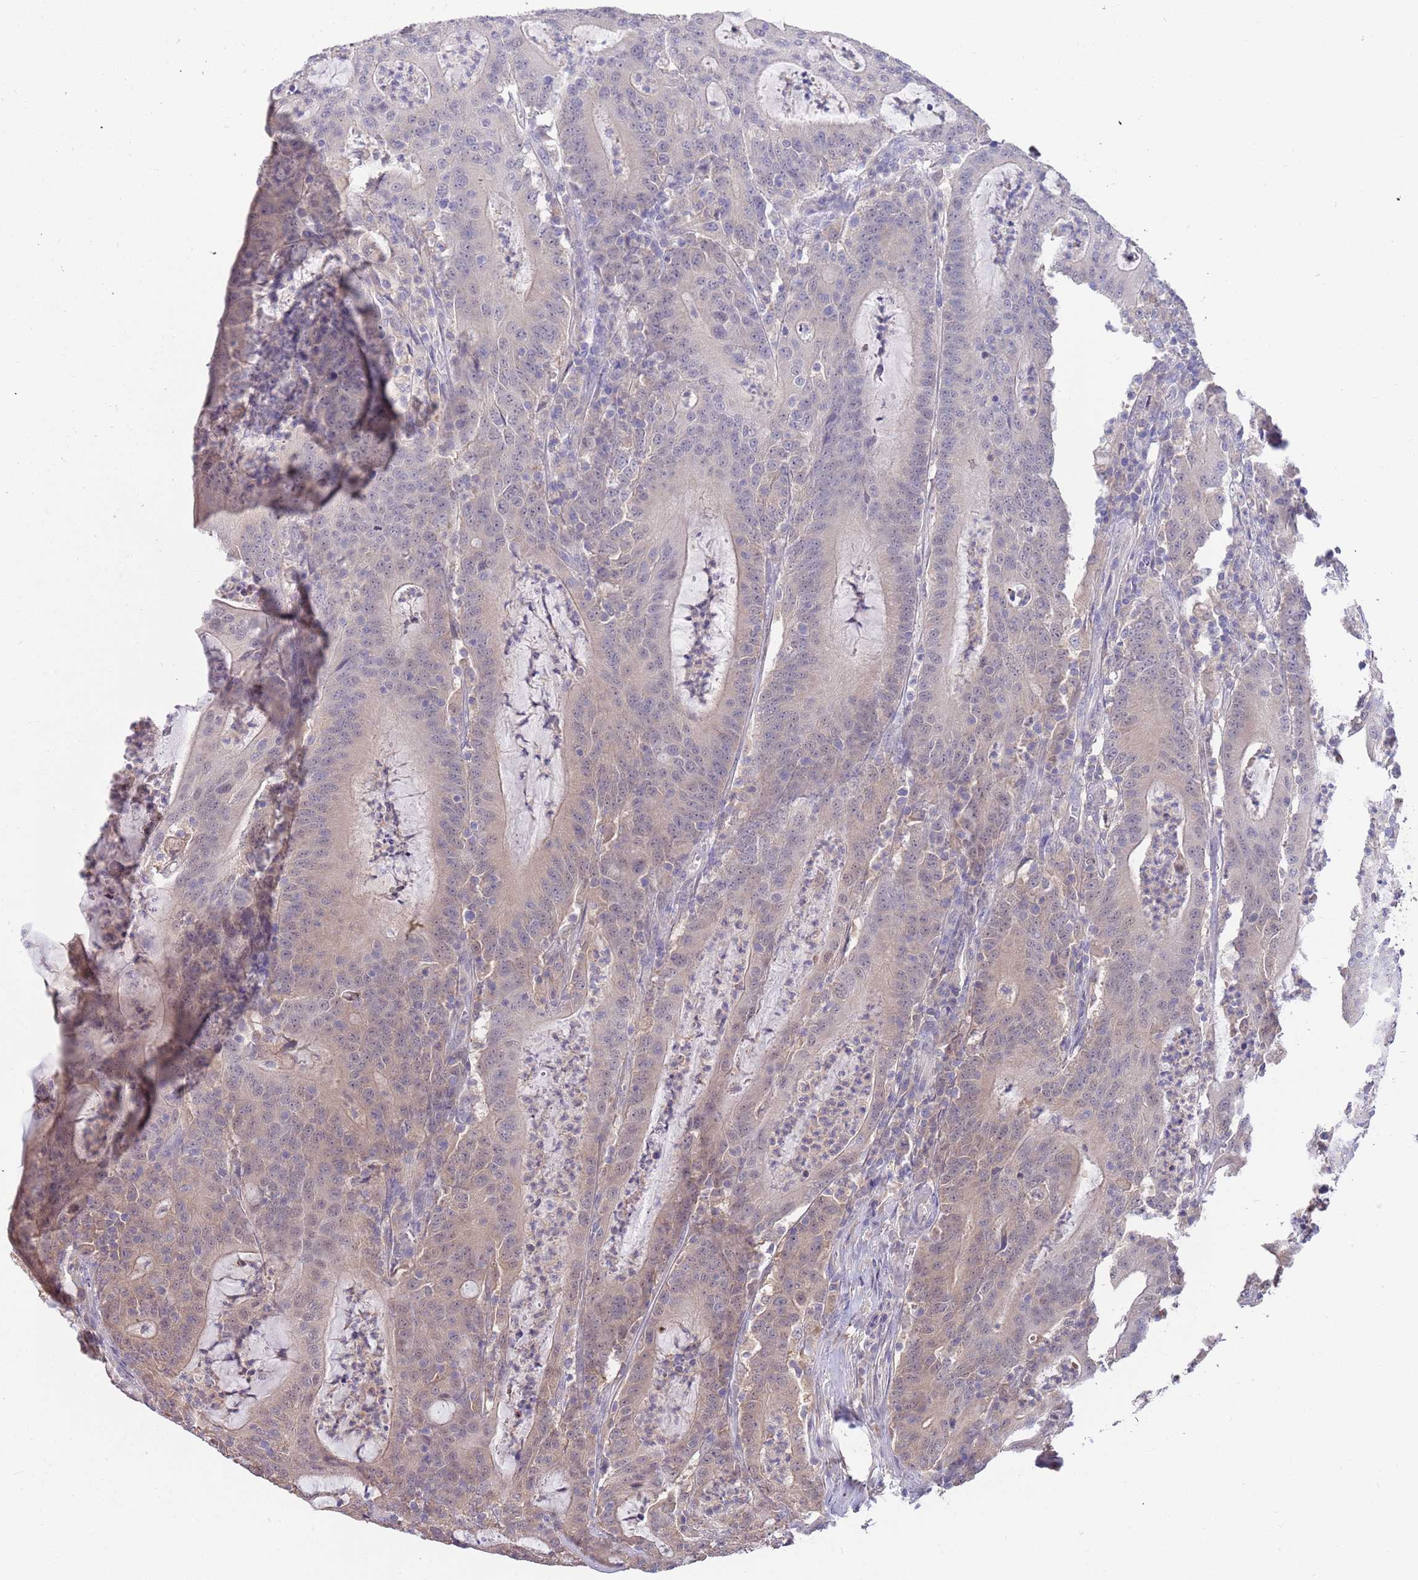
{"staining": {"intensity": "weak", "quantity": "25%-75%", "location": "cytoplasmic/membranous"}, "tissue": "colorectal cancer", "cell_type": "Tumor cells", "image_type": "cancer", "snomed": [{"axis": "morphology", "description": "Adenocarcinoma, NOS"}, {"axis": "topography", "description": "Colon"}], "caption": "Colorectal cancer (adenocarcinoma) was stained to show a protein in brown. There is low levels of weak cytoplasmic/membranous positivity in approximately 25%-75% of tumor cells. The staining is performed using DAB (3,3'-diaminobenzidine) brown chromogen to label protein expression. The nuclei are counter-stained blue using hematoxylin.", "gene": "AP5S1", "patient": {"sex": "male", "age": 83}}